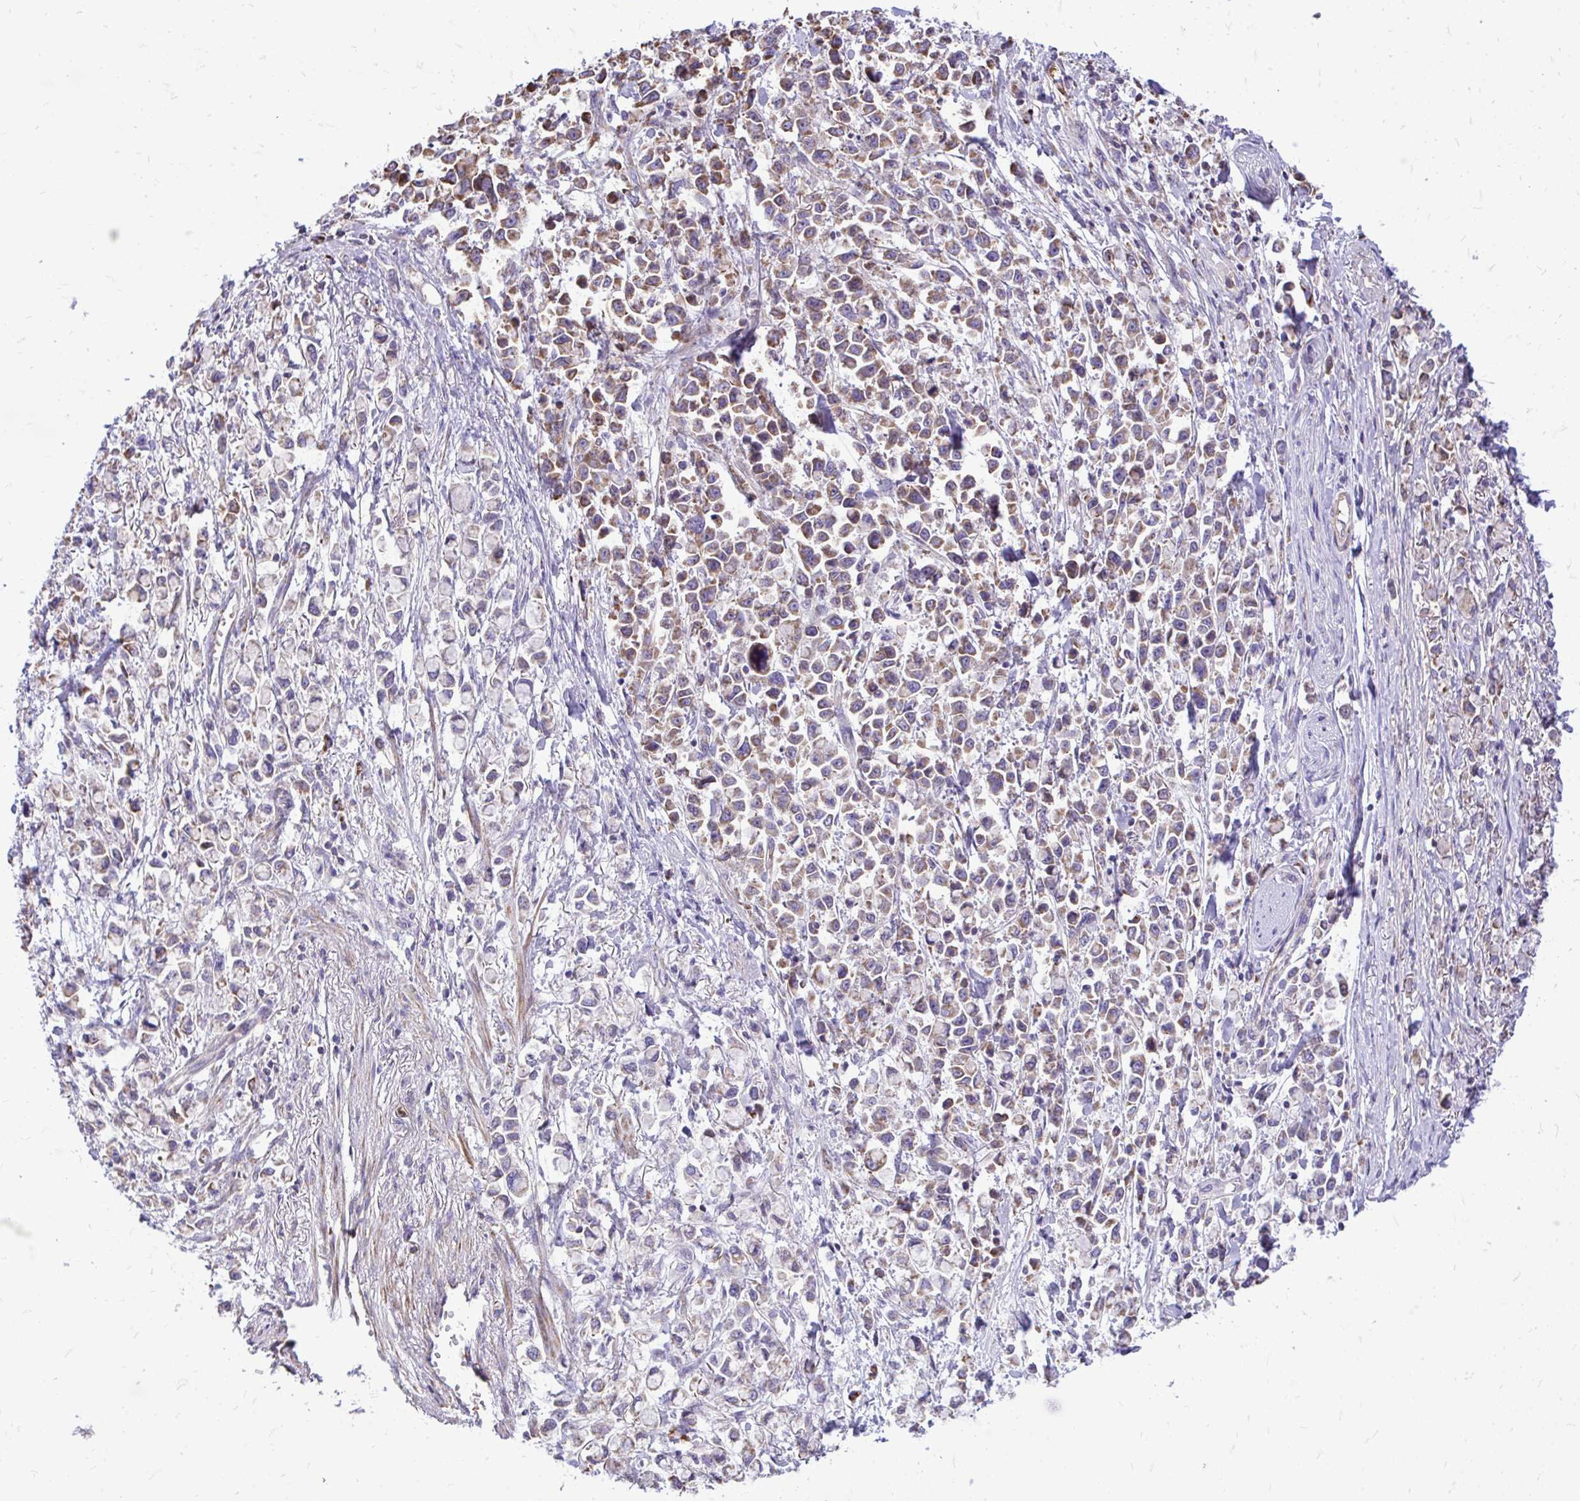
{"staining": {"intensity": "moderate", "quantity": "25%-75%", "location": "cytoplasmic/membranous"}, "tissue": "stomach cancer", "cell_type": "Tumor cells", "image_type": "cancer", "snomed": [{"axis": "morphology", "description": "Adenocarcinoma, NOS"}, {"axis": "topography", "description": "Stomach"}], "caption": "Stomach cancer (adenocarcinoma) tissue demonstrates moderate cytoplasmic/membranous staining in approximately 25%-75% of tumor cells, visualized by immunohistochemistry.", "gene": "ATP13A2", "patient": {"sex": "female", "age": 81}}